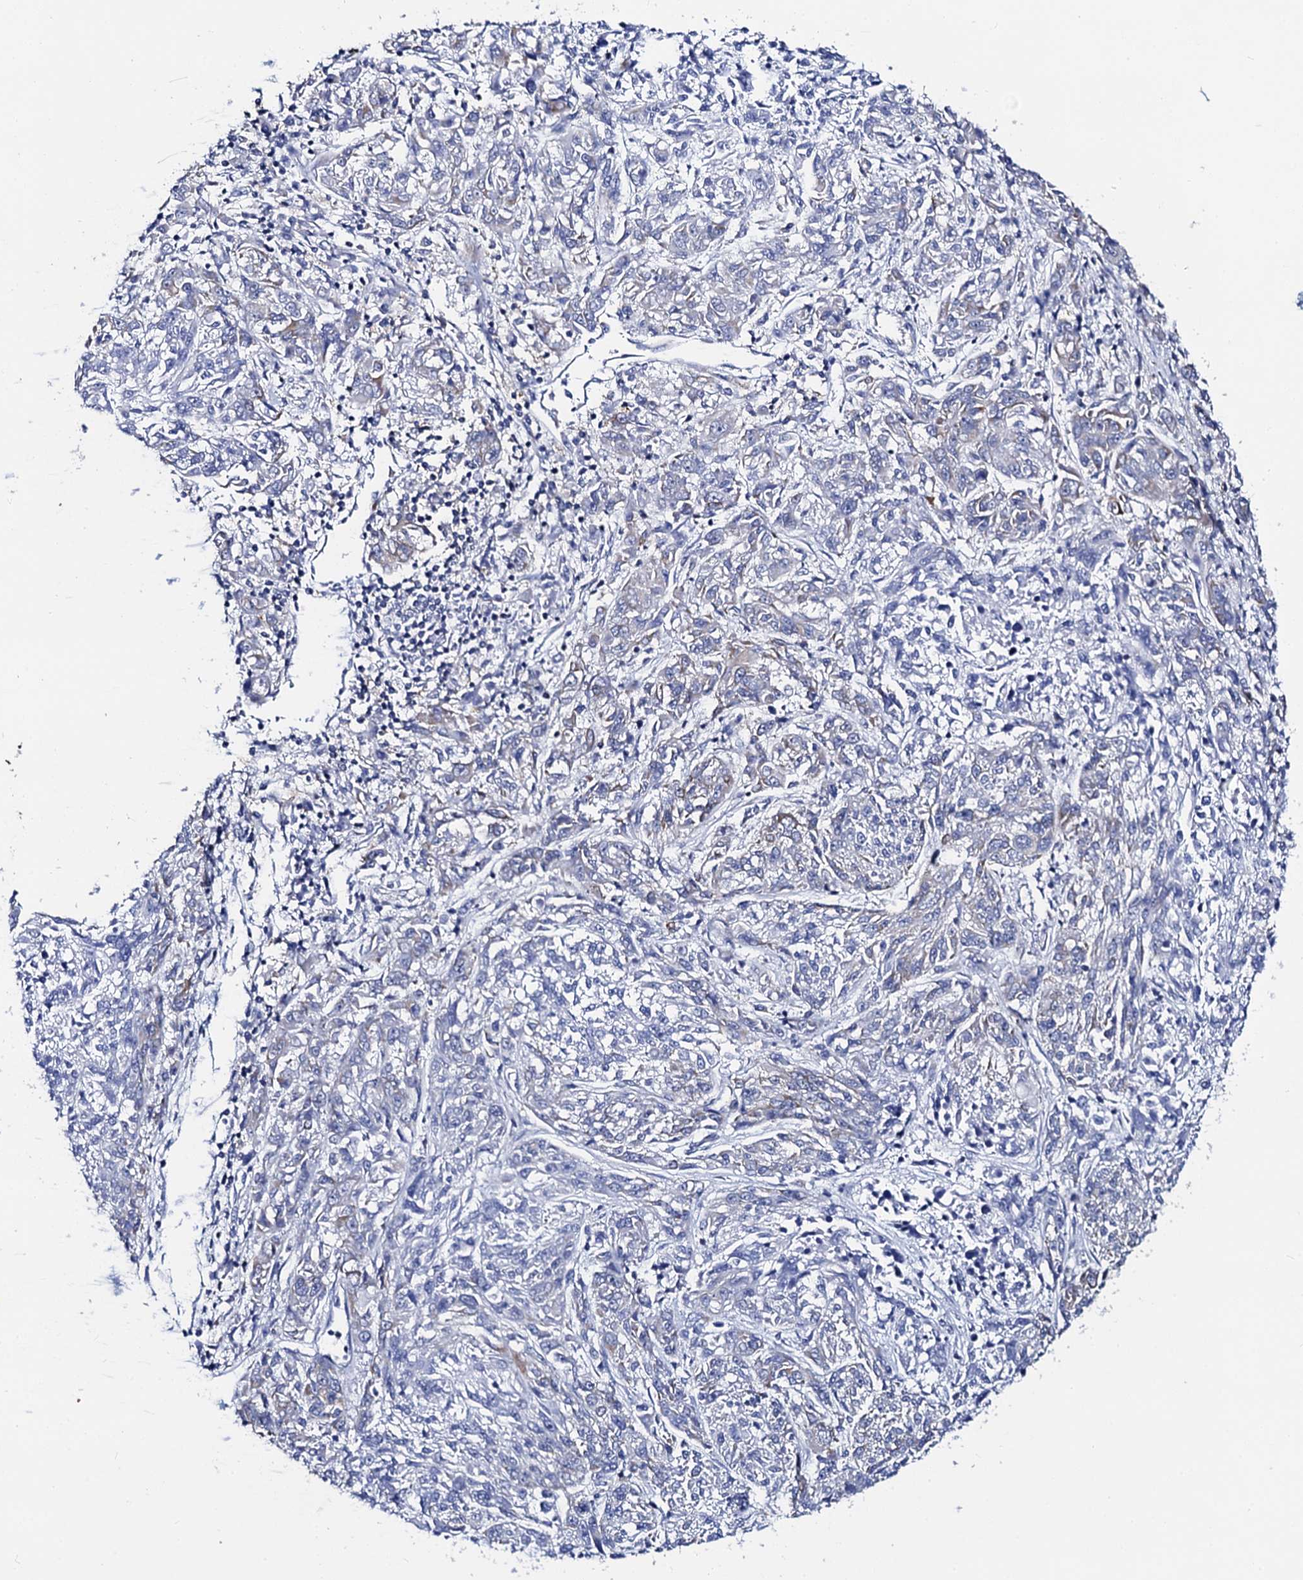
{"staining": {"intensity": "negative", "quantity": "none", "location": "none"}, "tissue": "melanoma", "cell_type": "Tumor cells", "image_type": "cancer", "snomed": [{"axis": "morphology", "description": "Malignant melanoma, NOS"}, {"axis": "topography", "description": "Skin"}], "caption": "Immunohistochemistry of malignant melanoma displays no positivity in tumor cells.", "gene": "ACADSB", "patient": {"sex": "male", "age": 53}}